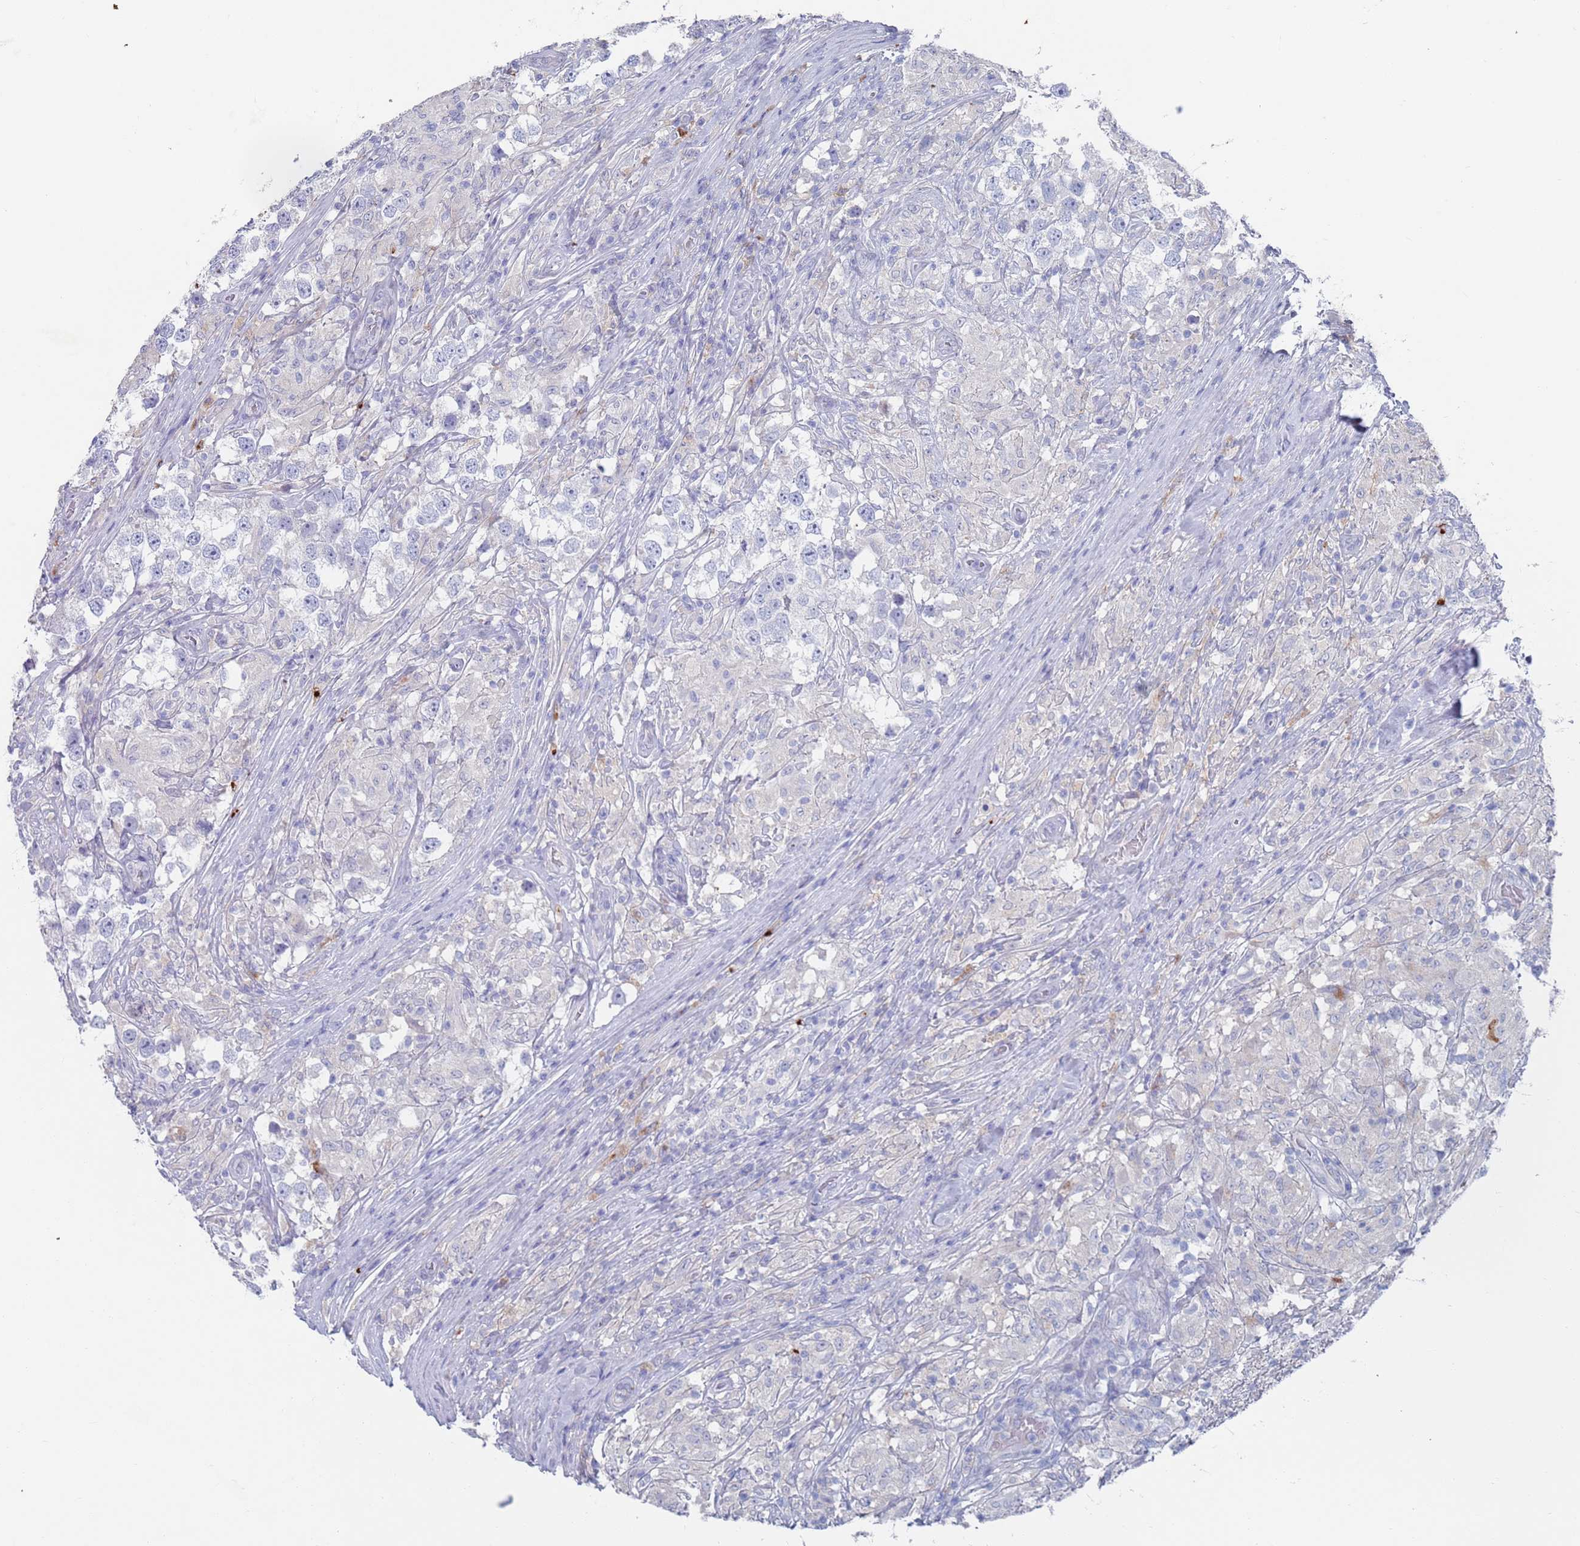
{"staining": {"intensity": "negative", "quantity": "none", "location": "none"}, "tissue": "testis cancer", "cell_type": "Tumor cells", "image_type": "cancer", "snomed": [{"axis": "morphology", "description": "Seminoma, NOS"}, {"axis": "topography", "description": "Testis"}], "caption": "High magnification brightfield microscopy of testis seminoma stained with DAB (brown) and counterstained with hematoxylin (blue): tumor cells show no significant expression.", "gene": "FUCA1", "patient": {"sex": "male", "age": 46}}